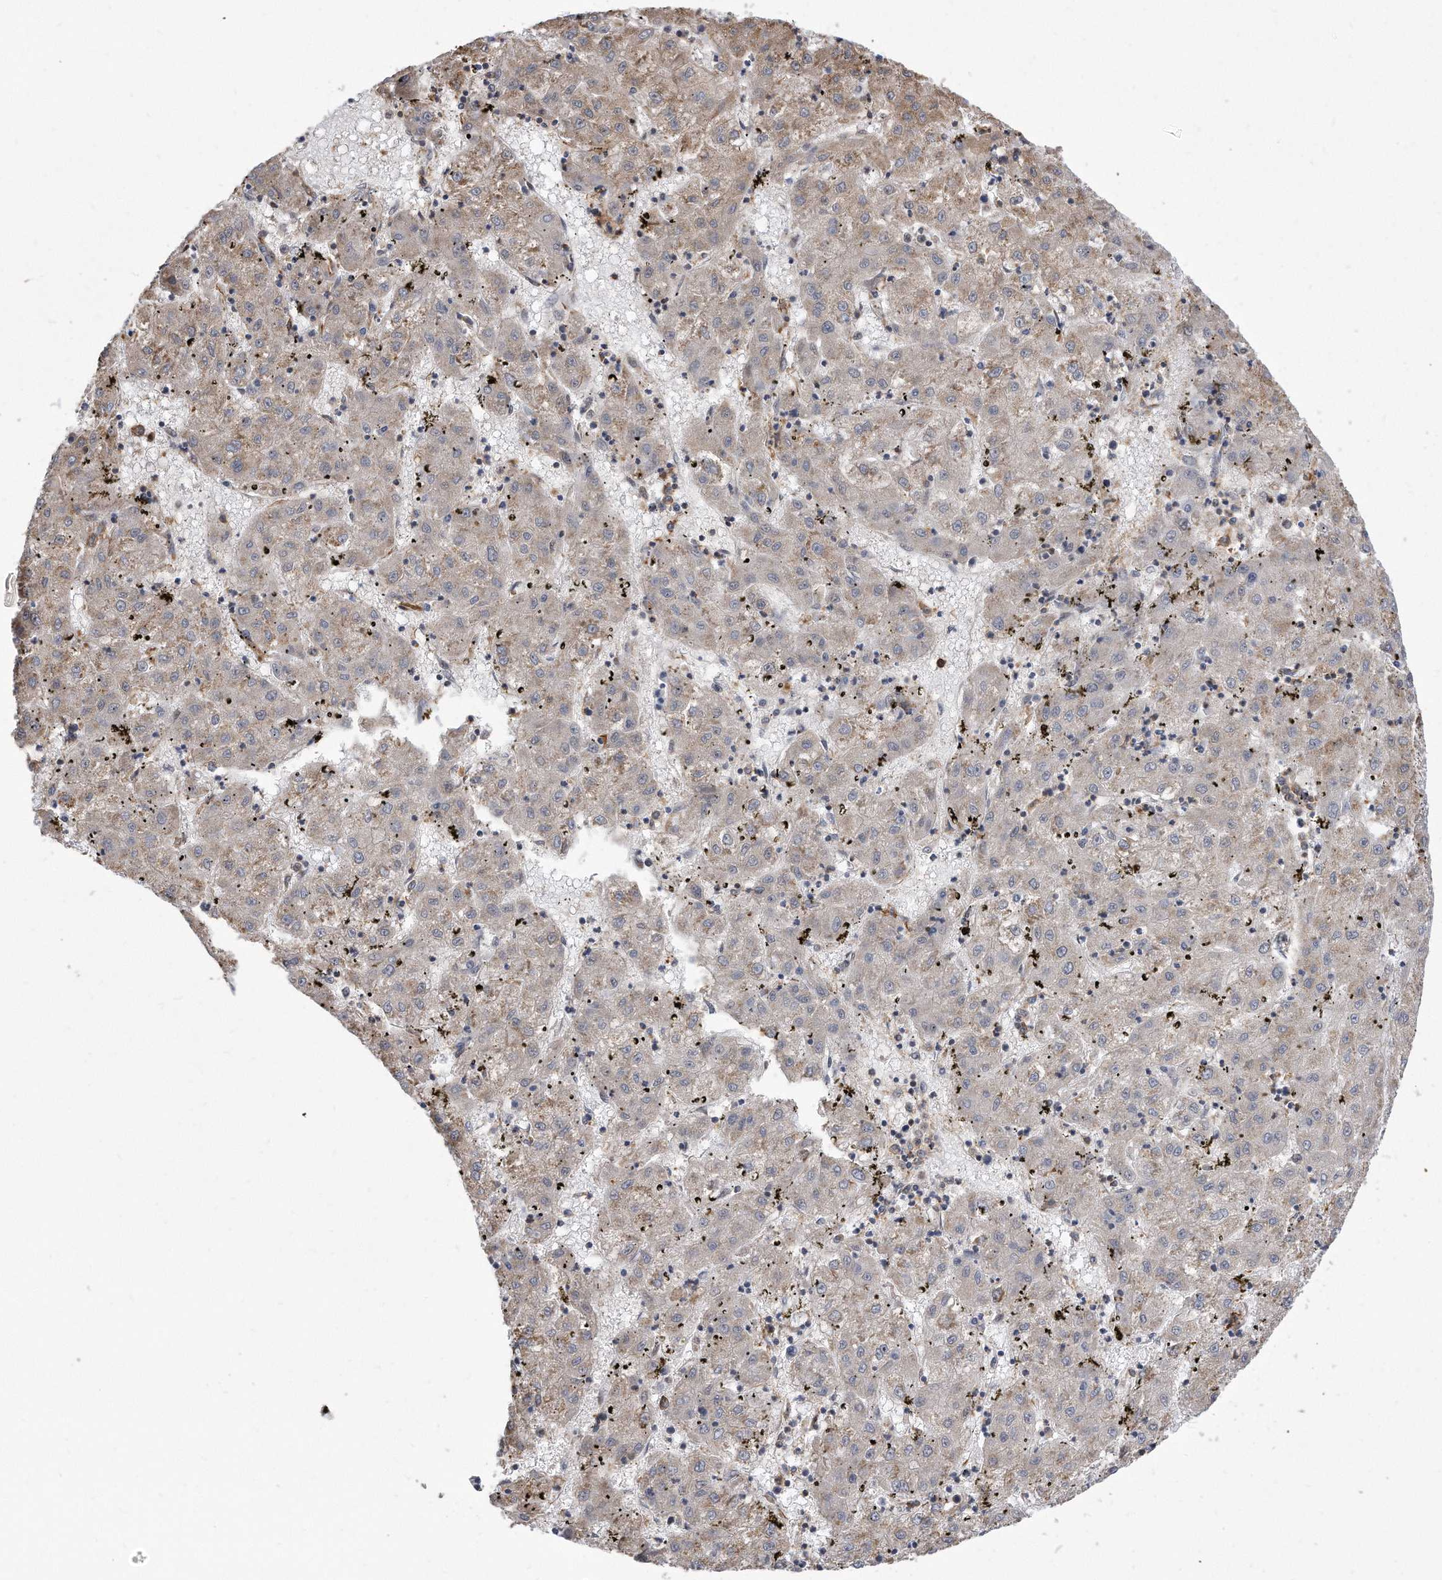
{"staining": {"intensity": "weak", "quantity": "25%-75%", "location": "cytoplasmic/membranous"}, "tissue": "liver cancer", "cell_type": "Tumor cells", "image_type": "cancer", "snomed": [{"axis": "morphology", "description": "Carcinoma, Hepatocellular, NOS"}, {"axis": "topography", "description": "Liver"}], "caption": "High-power microscopy captured an immunohistochemistry photomicrograph of hepatocellular carcinoma (liver), revealing weak cytoplasmic/membranous staining in about 25%-75% of tumor cells.", "gene": "TCP1", "patient": {"sex": "male", "age": 72}}